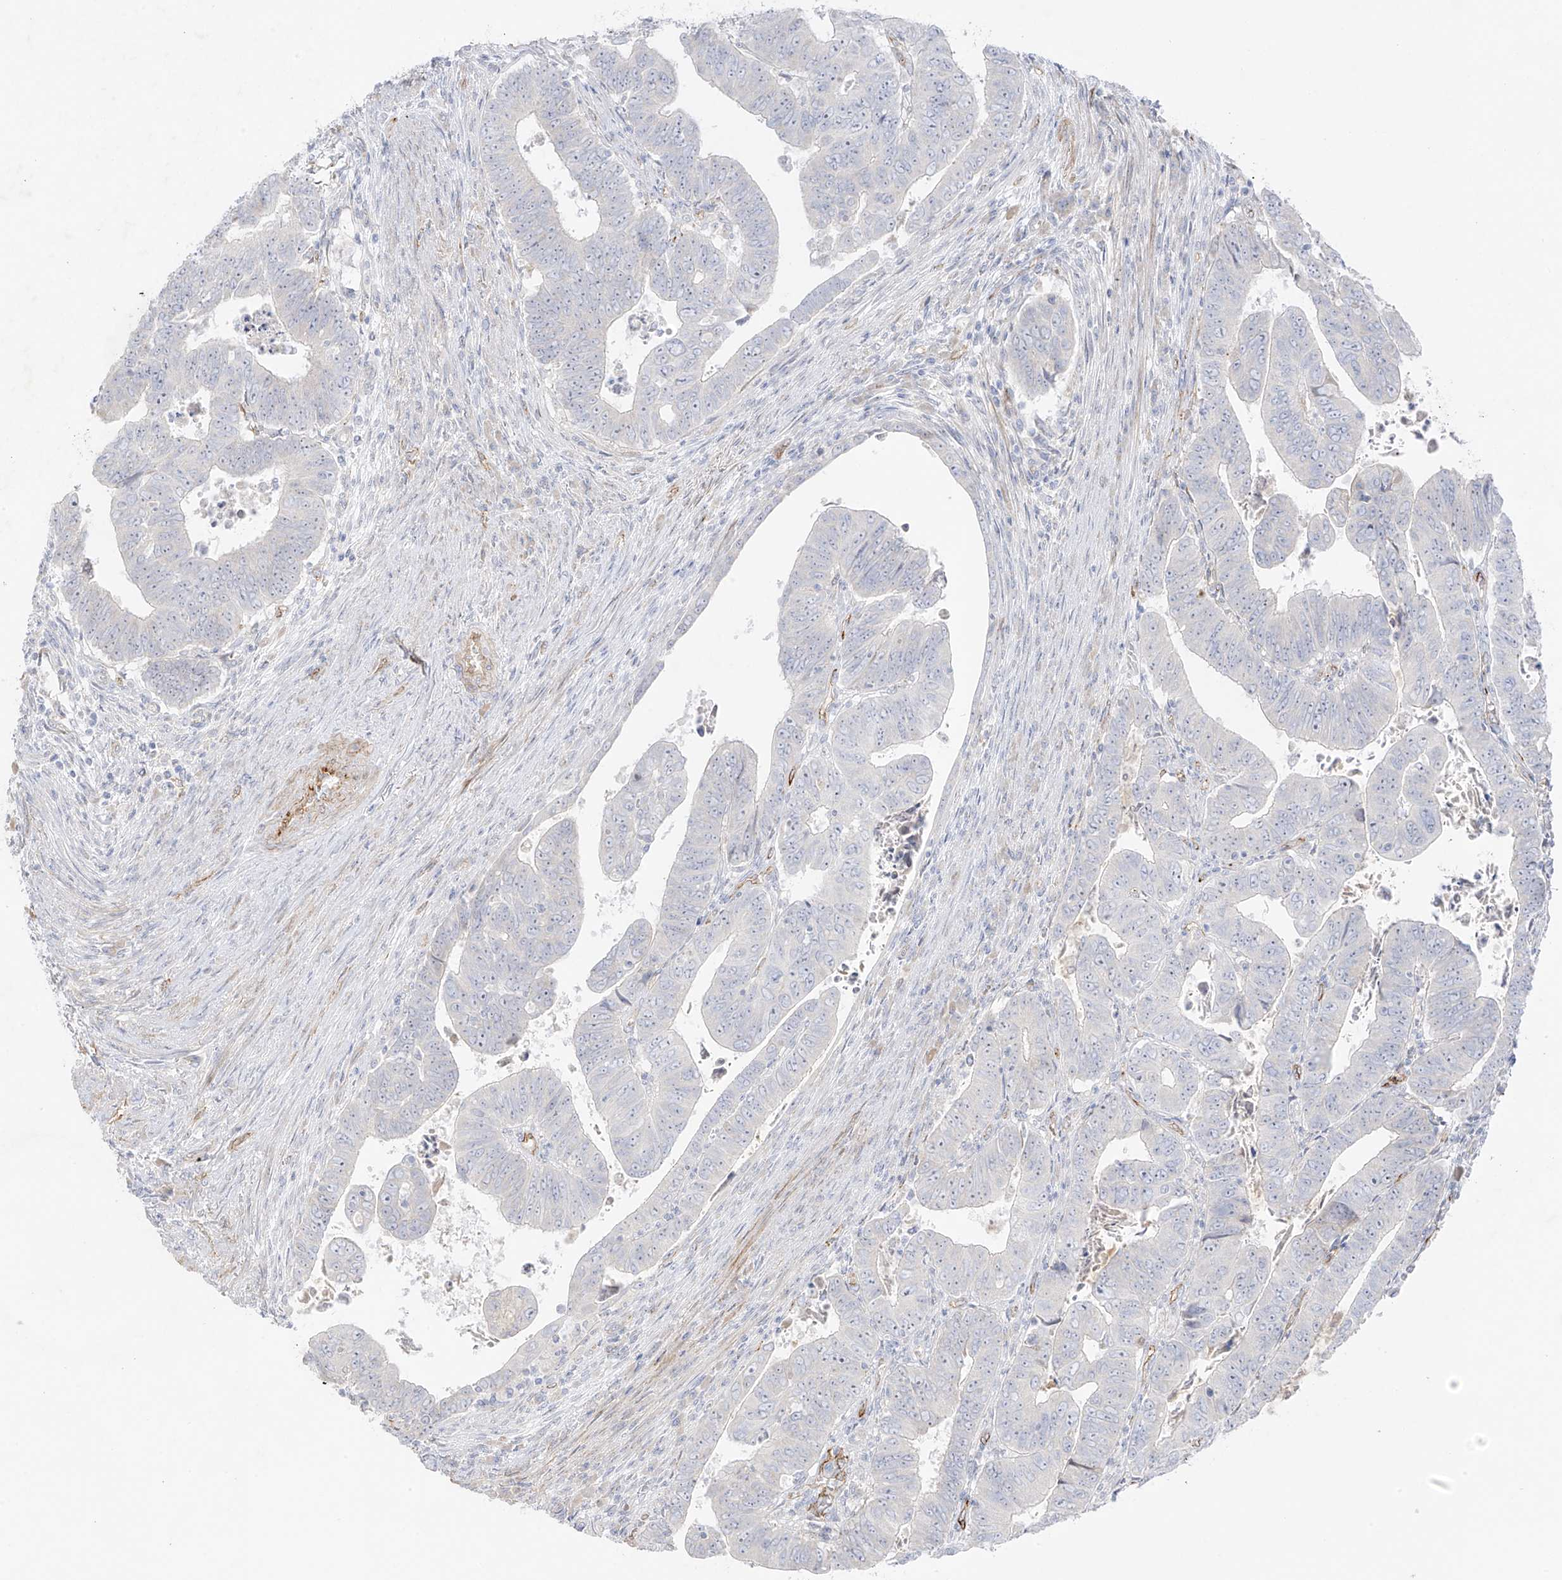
{"staining": {"intensity": "negative", "quantity": "none", "location": "none"}, "tissue": "colorectal cancer", "cell_type": "Tumor cells", "image_type": "cancer", "snomed": [{"axis": "morphology", "description": "Normal tissue, NOS"}, {"axis": "morphology", "description": "Adenocarcinoma, NOS"}, {"axis": "topography", "description": "Rectum"}], "caption": "Immunohistochemistry (IHC) of human adenocarcinoma (colorectal) shows no positivity in tumor cells.", "gene": "C11orf87", "patient": {"sex": "female", "age": 65}}